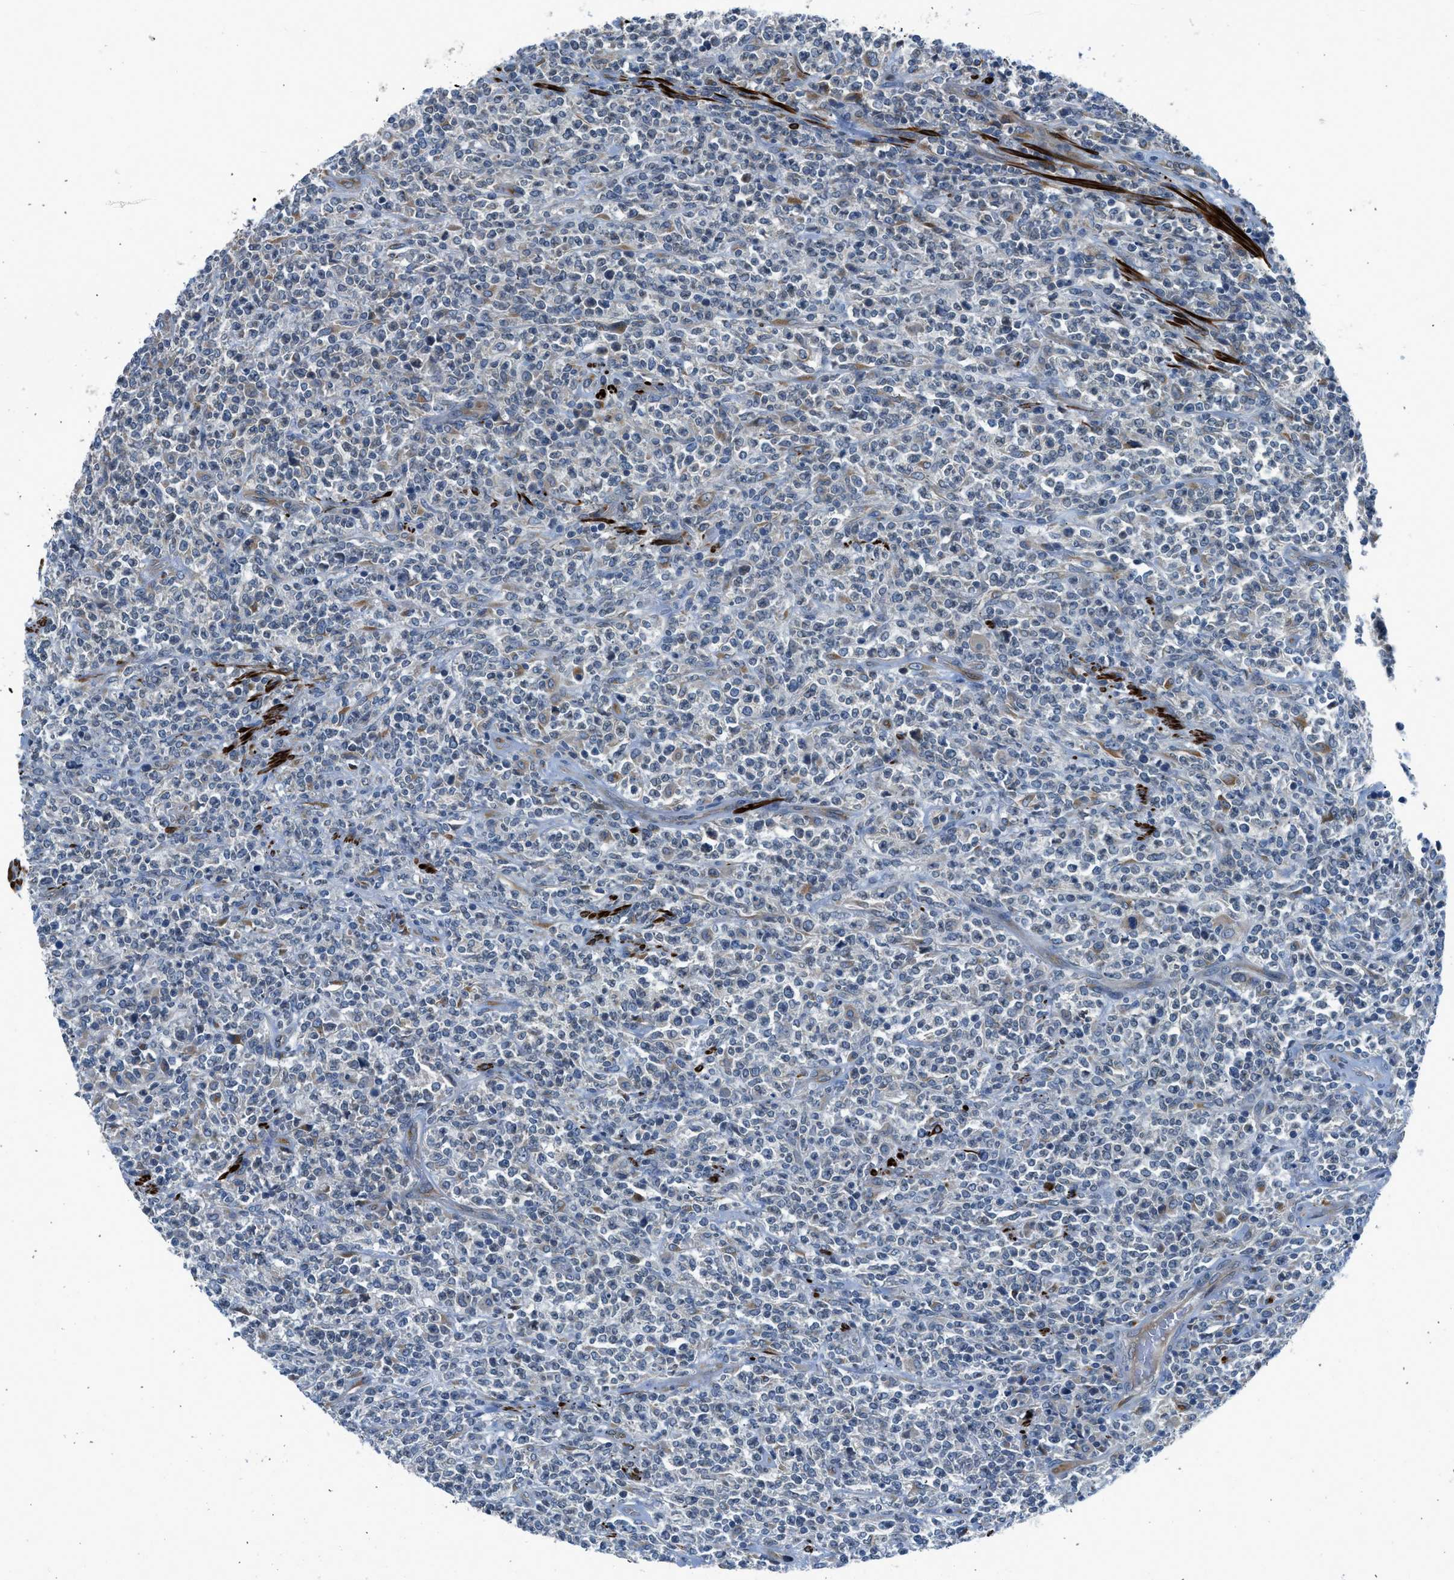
{"staining": {"intensity": "negative", "quantity": "none", "location": "none"}, "tissue": "lymphoma", "cell_type": "Tumor cells", "image_type": "cancer", "snomed": [{"axis": "morphology", "description": "Malignant lymphoma, non-Hodgkin's type, High grade"}, {"axis": "topography", "description": "Soft tissue"}], "caption": "There is no significant positivity in tumor cells of high-grade malignant lymphoma, non-Hodgkin's type. (DAB immunohistochemistry (IHC) visualized using brightfield microscopy, high magnification).", "gene": "LMBR1", "patient": {"sex": "male", "age": 18}}